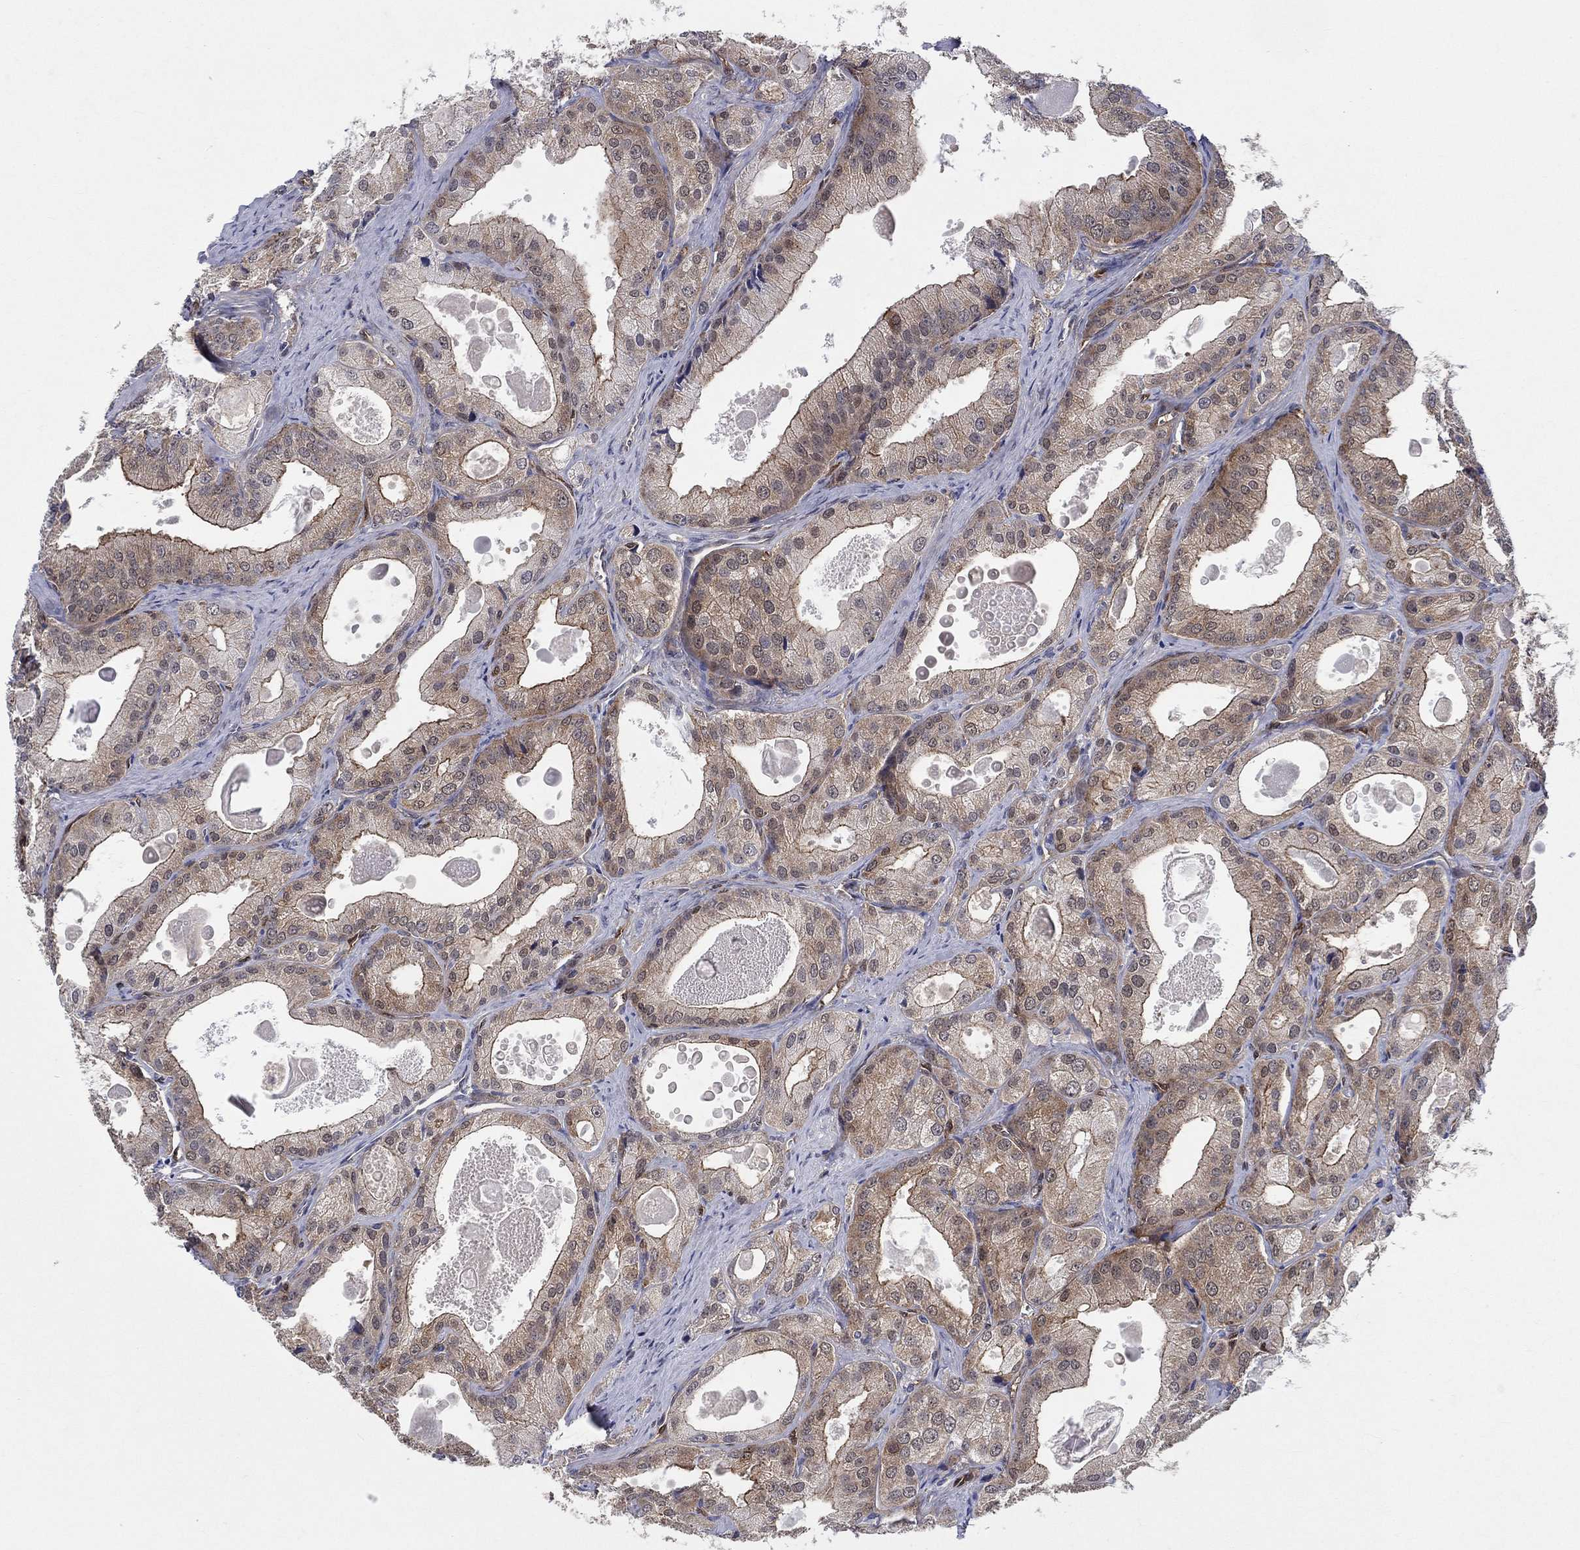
{"staining": {"intensity": "strong", "quantity": "<25%", "location": "cytoplasmic/membranous"}, "tissue": "prostate cancer", "cell_type": "Tumor cells", "image_type": "cancer", "snomed": [{"axis": "morphology", "description": "Adenocarcinoma, NOS"}, {"axis": "morphology", "description": "Adenocarcinoma, High grade"}, {"axis": "topography", "description": "Prostate"}], "caption": "Immunohistochemical staining of human prostate high-grade adenocarcinoma shows strong cytoplasmic/membranous protein positivity in about <25% of tumor cells.", "gene": "AGFG2", "patient": {"sex": "male", "age": 70}}